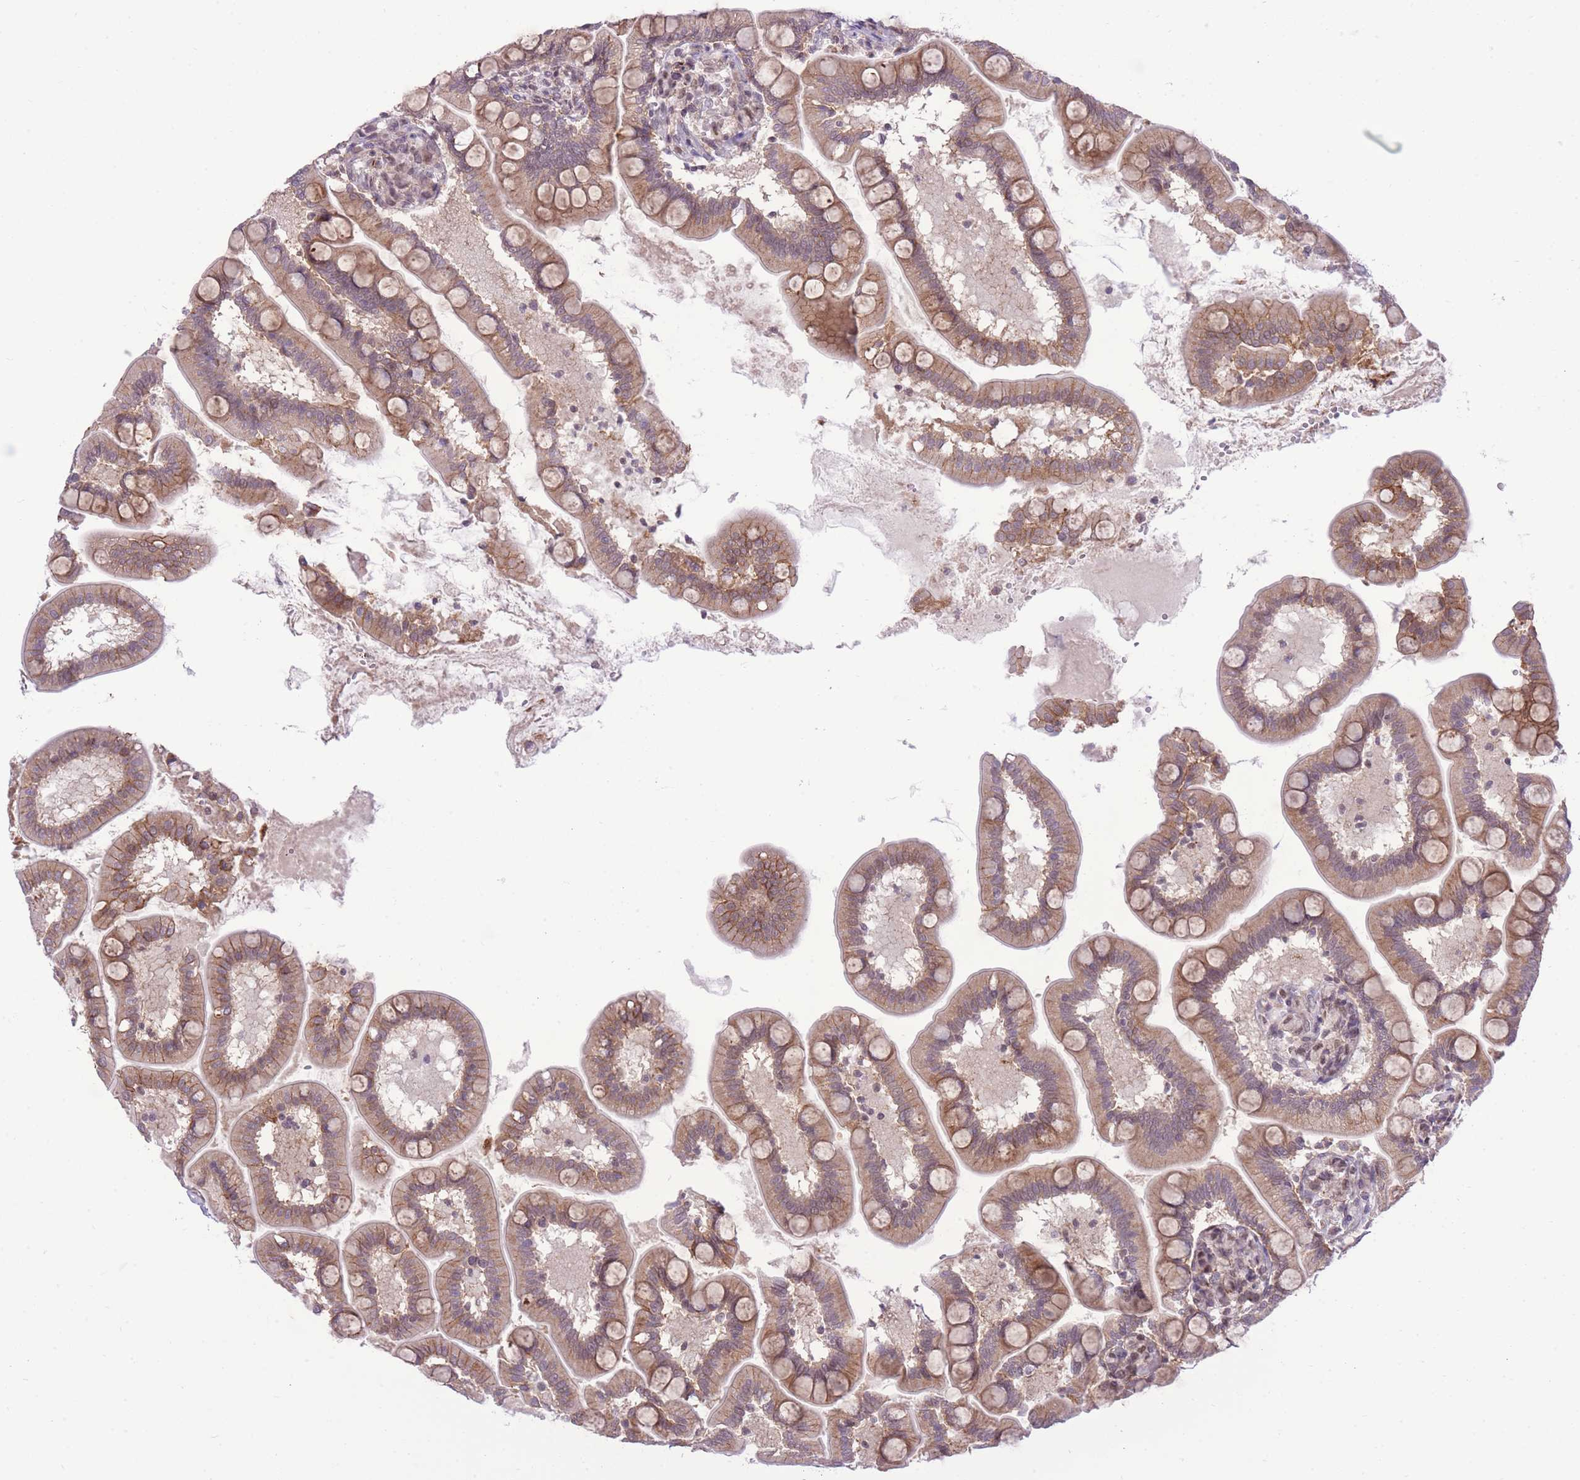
{"staining": {"intensity": "moderate", "quantity": "25%-75%", "location": "cytoplasmic/membranous,nuclear"}, "tissue": "small intestine", "cell_type": "Glandular cells", "image_type": "normal", "snomed": [{"axis": "morphology", "description": "Normal tissue, NOS"}, {"axis": "topography", "description": "Small intestine"}], "caption": "Moderate cytoplasmic/membranous,nuclear positivity is present in approximately 25%-75% of glandular cells in benign small intestine.", "gene": "ELL", "patient": {"sex": "female", "age": 64}}